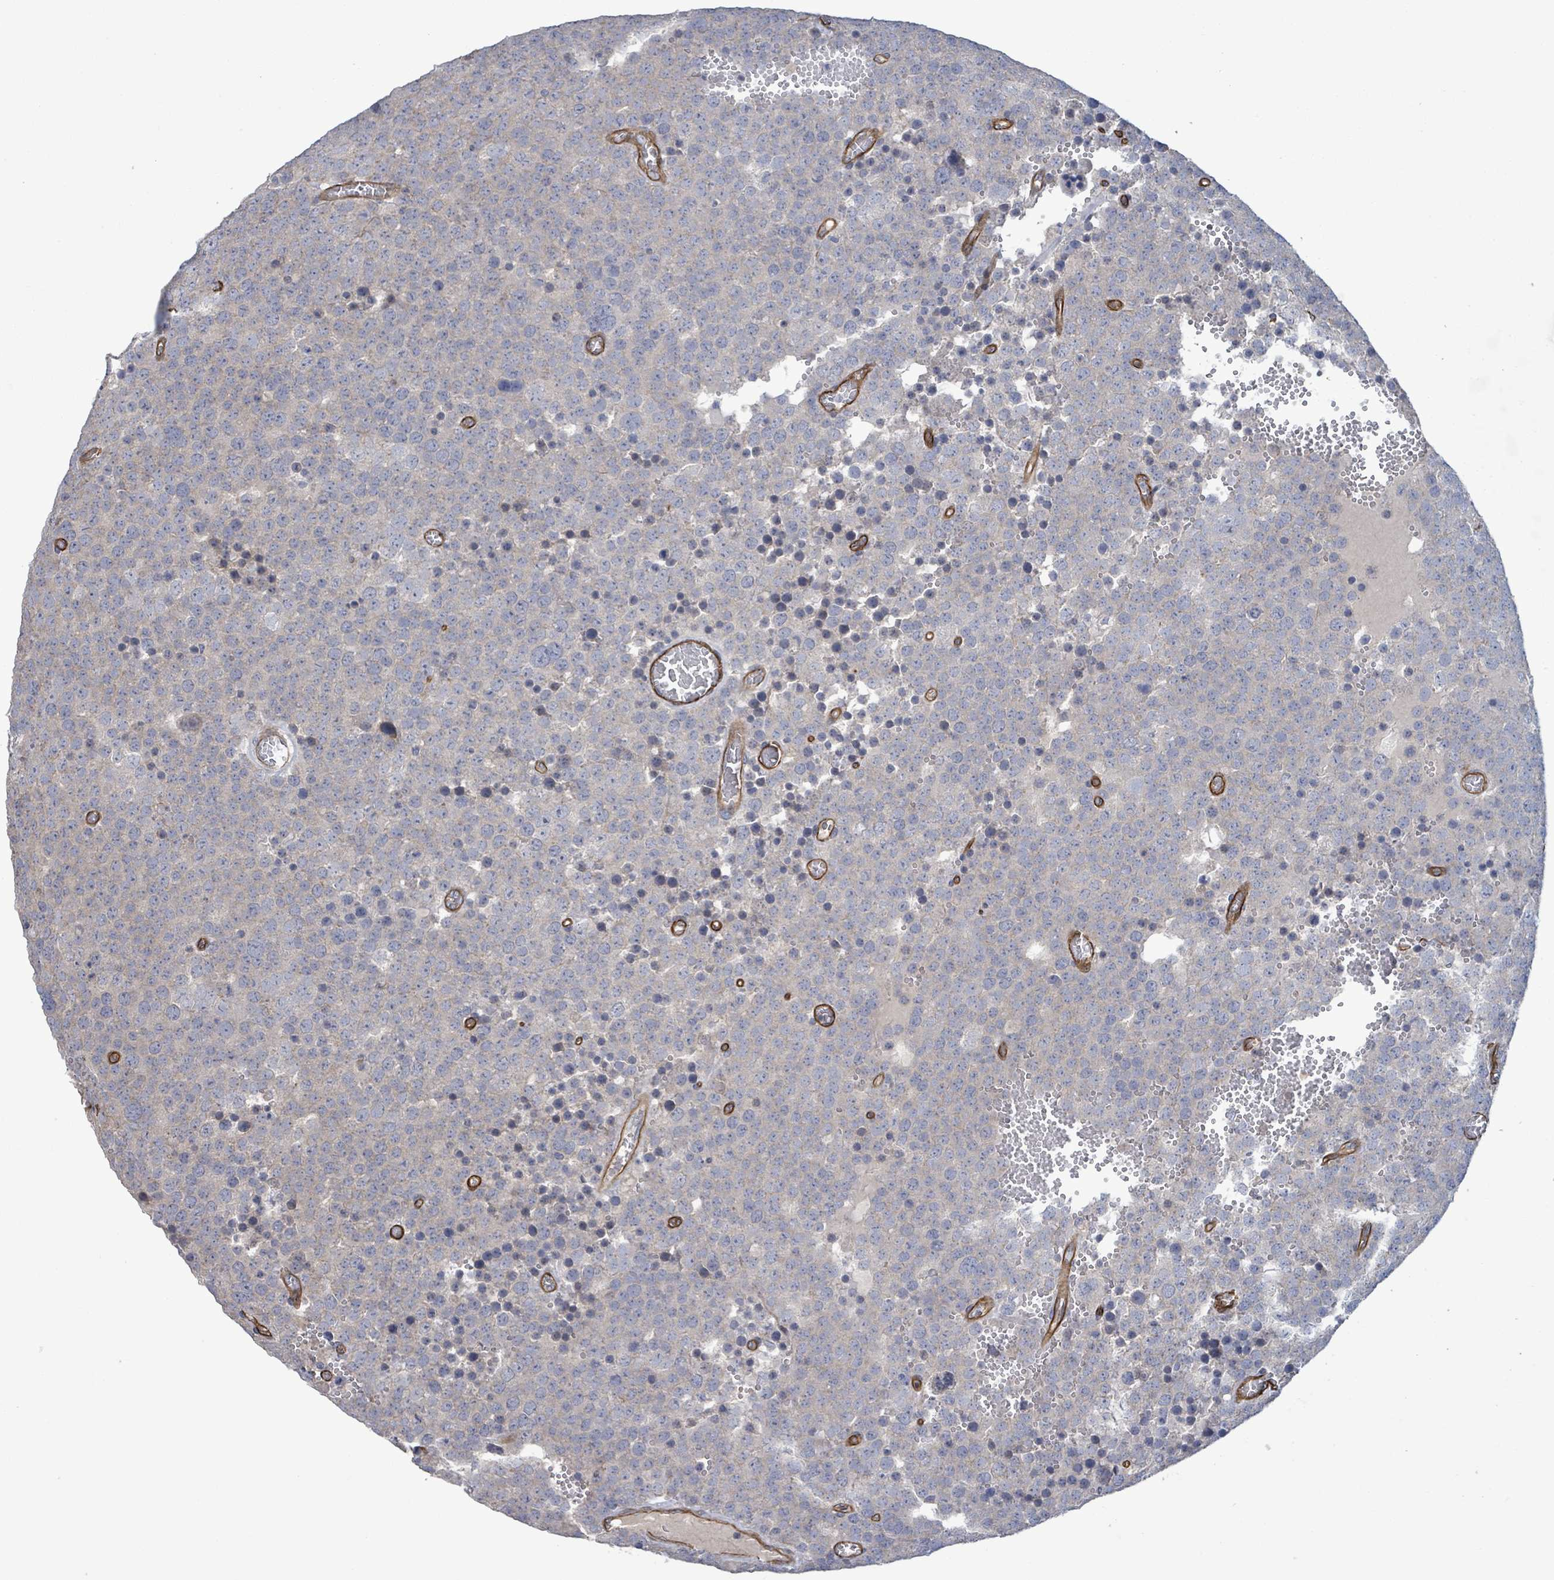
{"staining": {"intensity": "weak", "quantity": "25%-75%", "location": "cytoplasmic/membranous"}, "tissue": "testis cancer", "cell_type": "Tumor cells", "image_type": "cancer", "snomed": [{"axis": "morphology", "description": "Normal tissue, NOS"}, {"axis": "morphology", "description": "Seminoma, NOS"}, {"axis": "topography", "description": "Testis"}], "caption": "This is a histology image of immunohistochemistry staining of testis cancer (seminoma), which shows weak staining in the cytoplasmic/membranous of tumor cells.", "gene": "KANK3", "patient": {"sex": "male", "age": 71}}